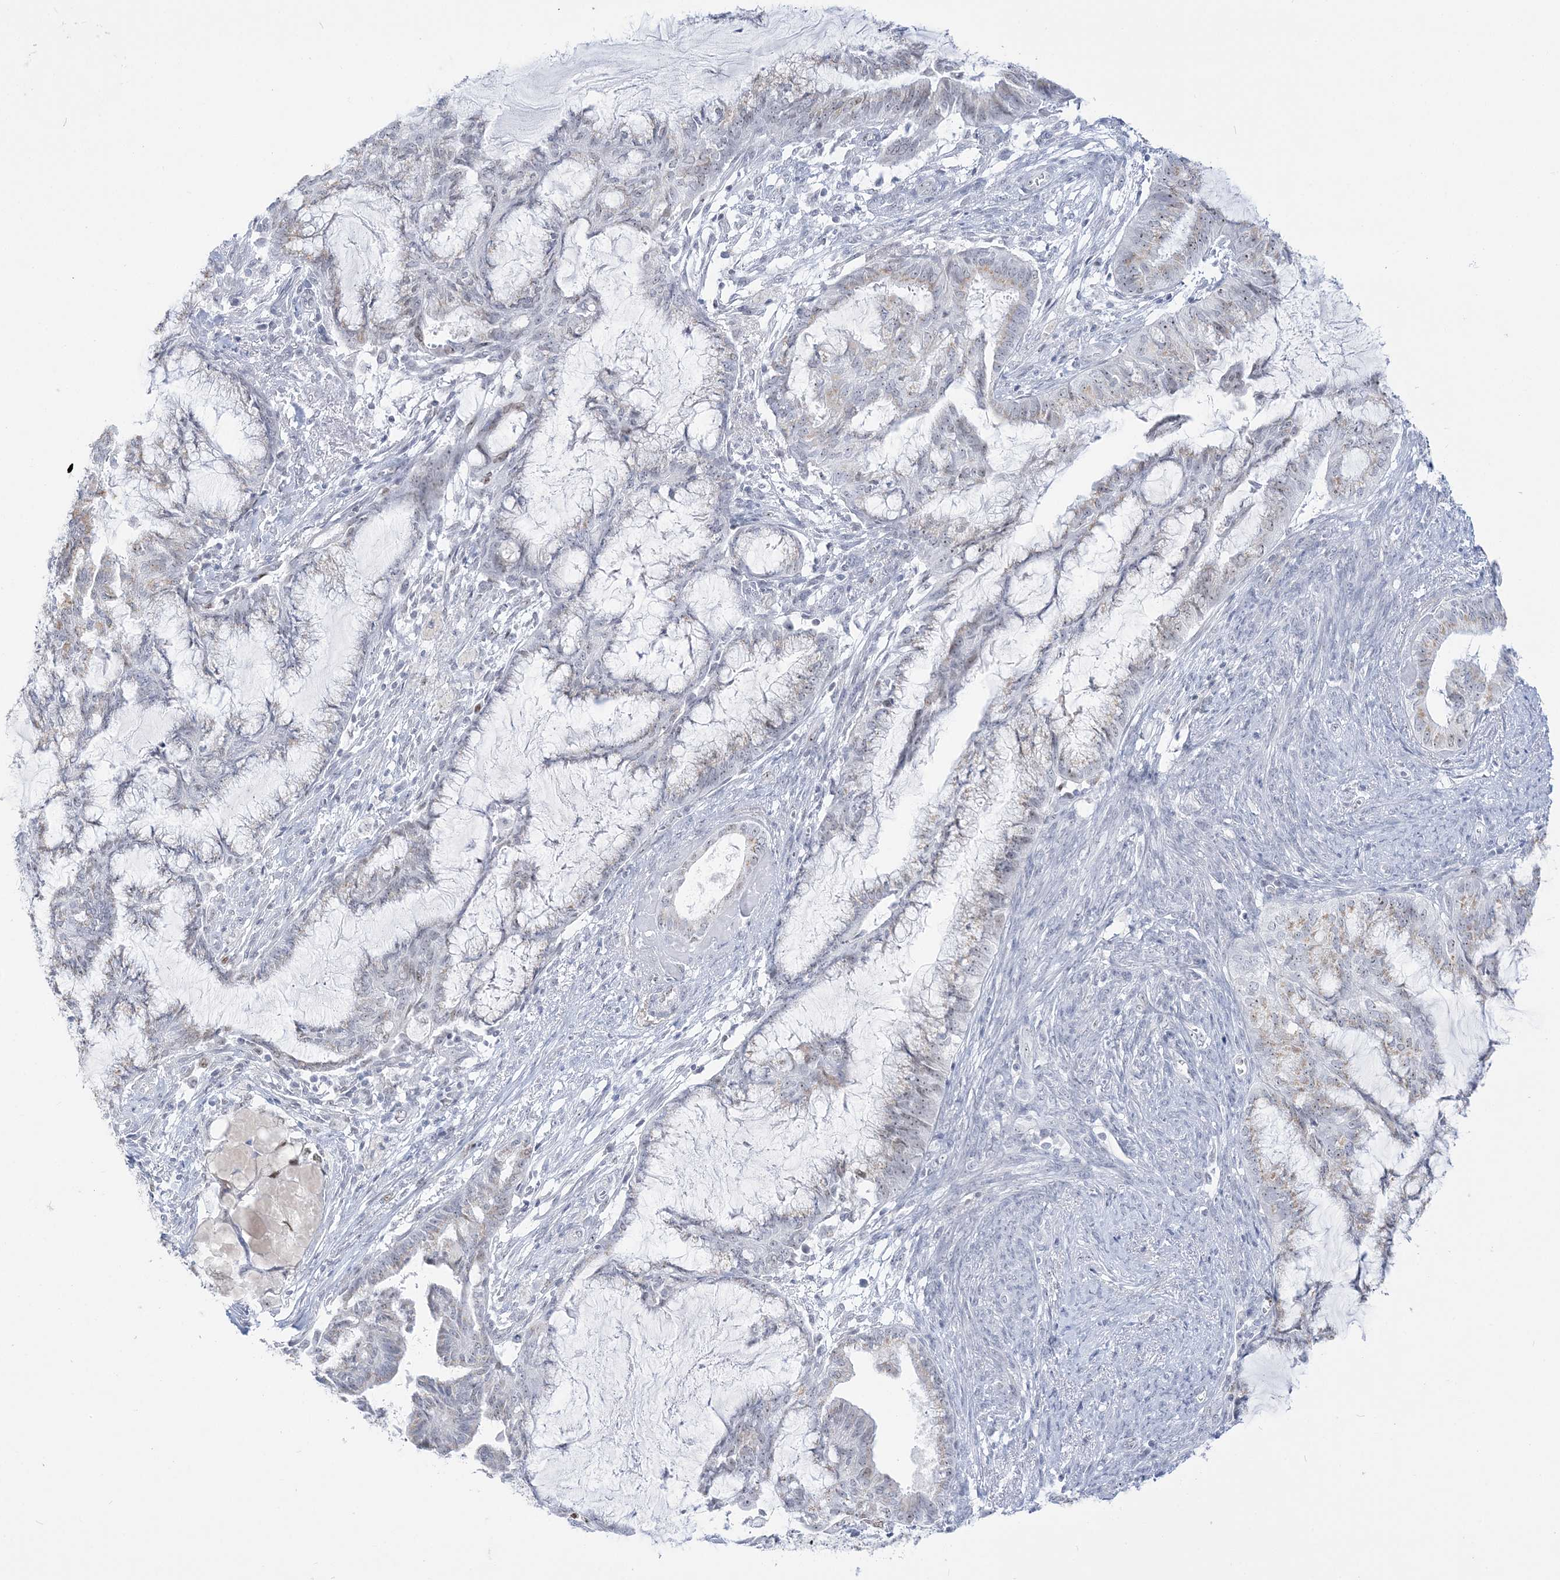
{"staining": {"intensity": "moderate", "quantity": "<25%", "location": "nuclear"}, "tissue": "endometrial cancer", "cell_type": "Tumor cells", "image_type": "cancer", "snomed": [{"axis": "morphology", "description": "Adenocarcinoma, NOS"}, {"axis": "topography", "description": "Endometrium"}], "caption": "Immunohistochemical staining of endometrial cancer displays moderate nuclear protein expression in about <25% of tumor cells. The protein of interest is shown in brown color, while the nuclei are stained blue.", "gene": "DDX21", "patient": {"sex": "female", "age": 86}}